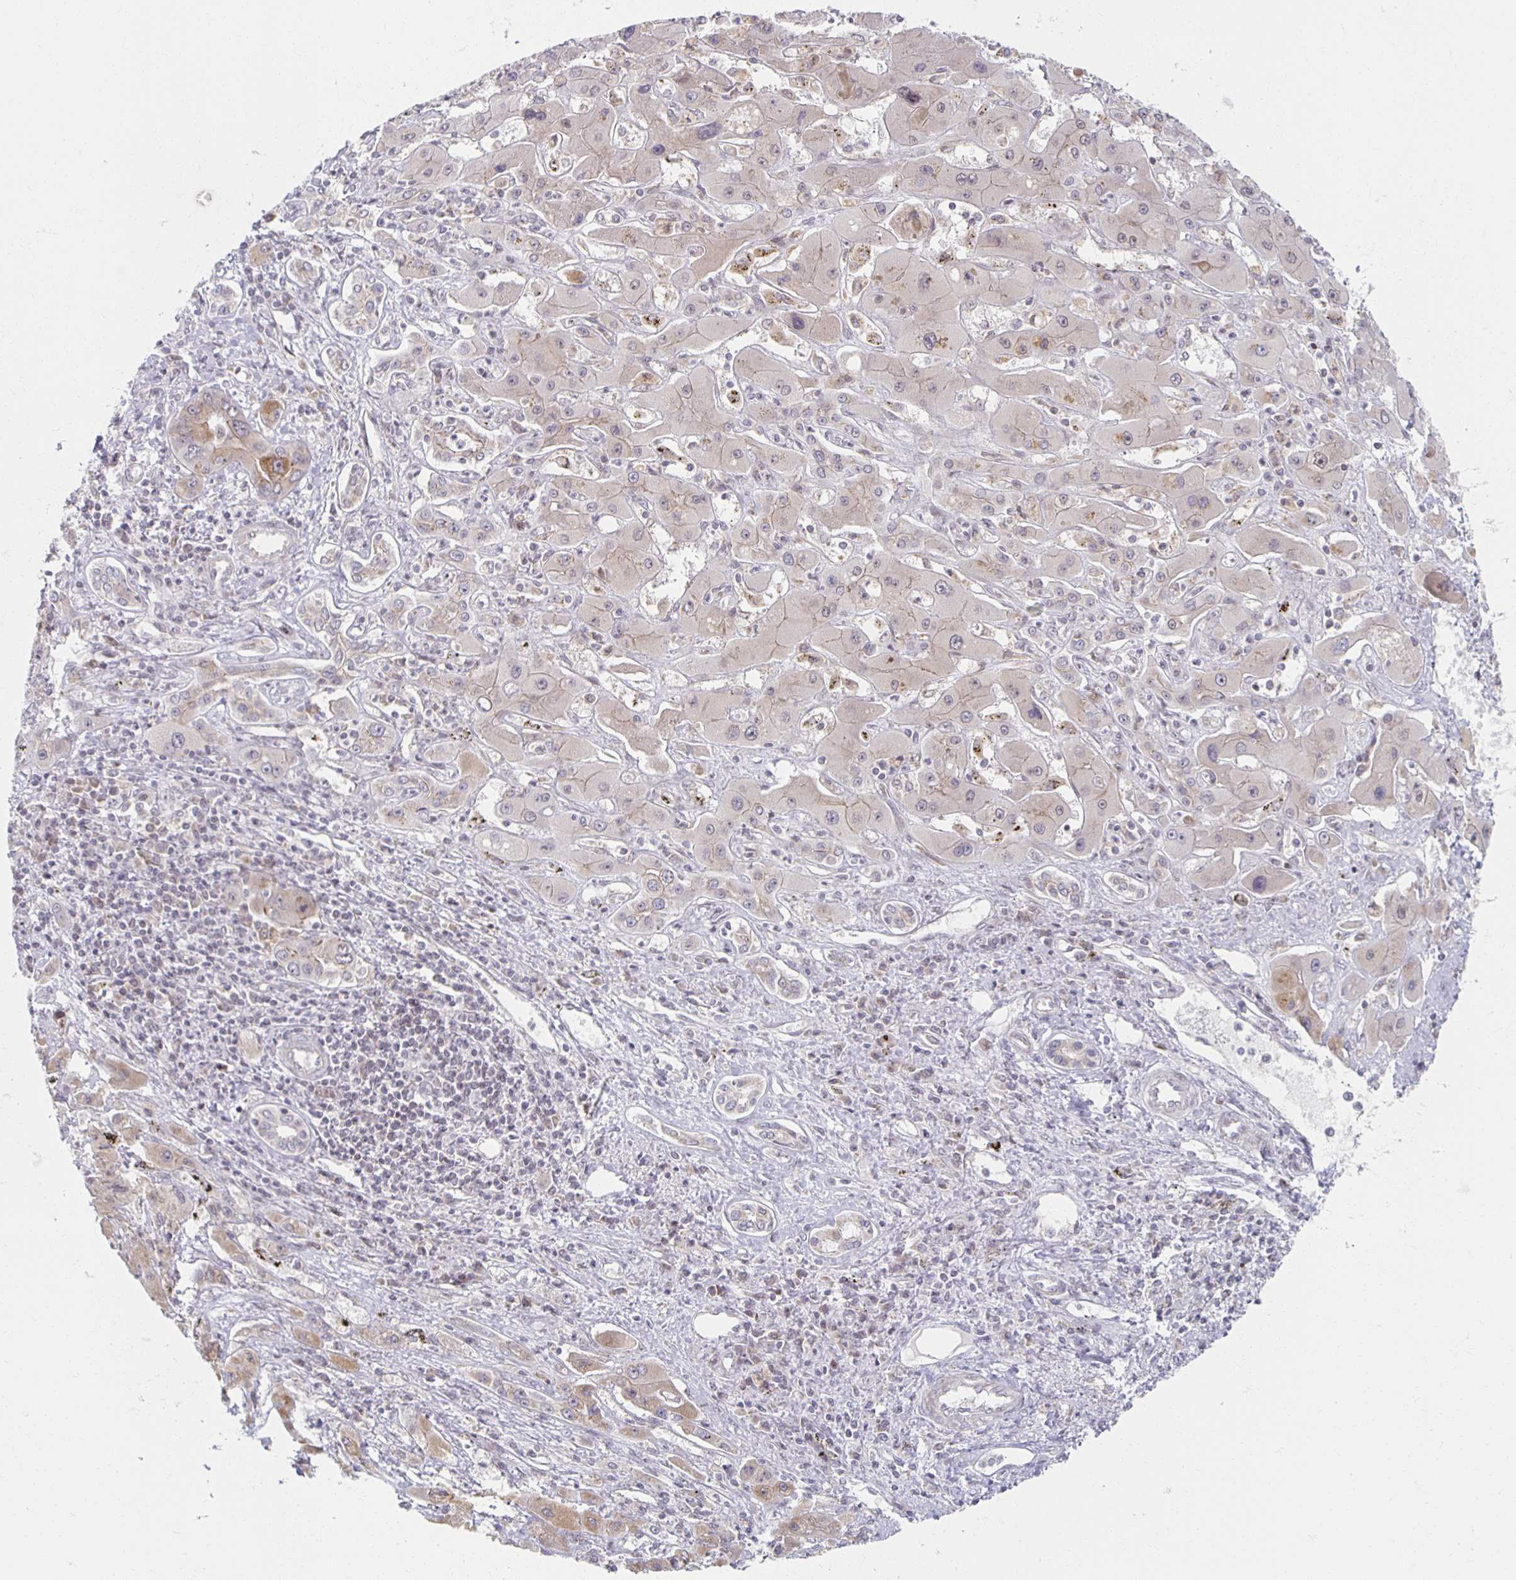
{"staining": {"intensity": "moderate", "quantity": "25%-75%", "location": "cytoplasmic/membranous,nuclear"}, "tissue": "liver cancer", "cell_type": "Tumor cells", "image_type": "cancer", "snomed": [{"axis": "morphology", "description": "Cholangiocarcinoma"}, {"axis": "topography", "description": "Liver"}], "caption": "Immunohistochemical staining of human liver cancer (cholangiocarcinoma) demonstrates moderate cytoplasmic/membranous and nuclear protein staining in about 25%-75% of tumor cells.", "gene": "HCFC1R1", "patient": {"sex": "male", "age": 67}}